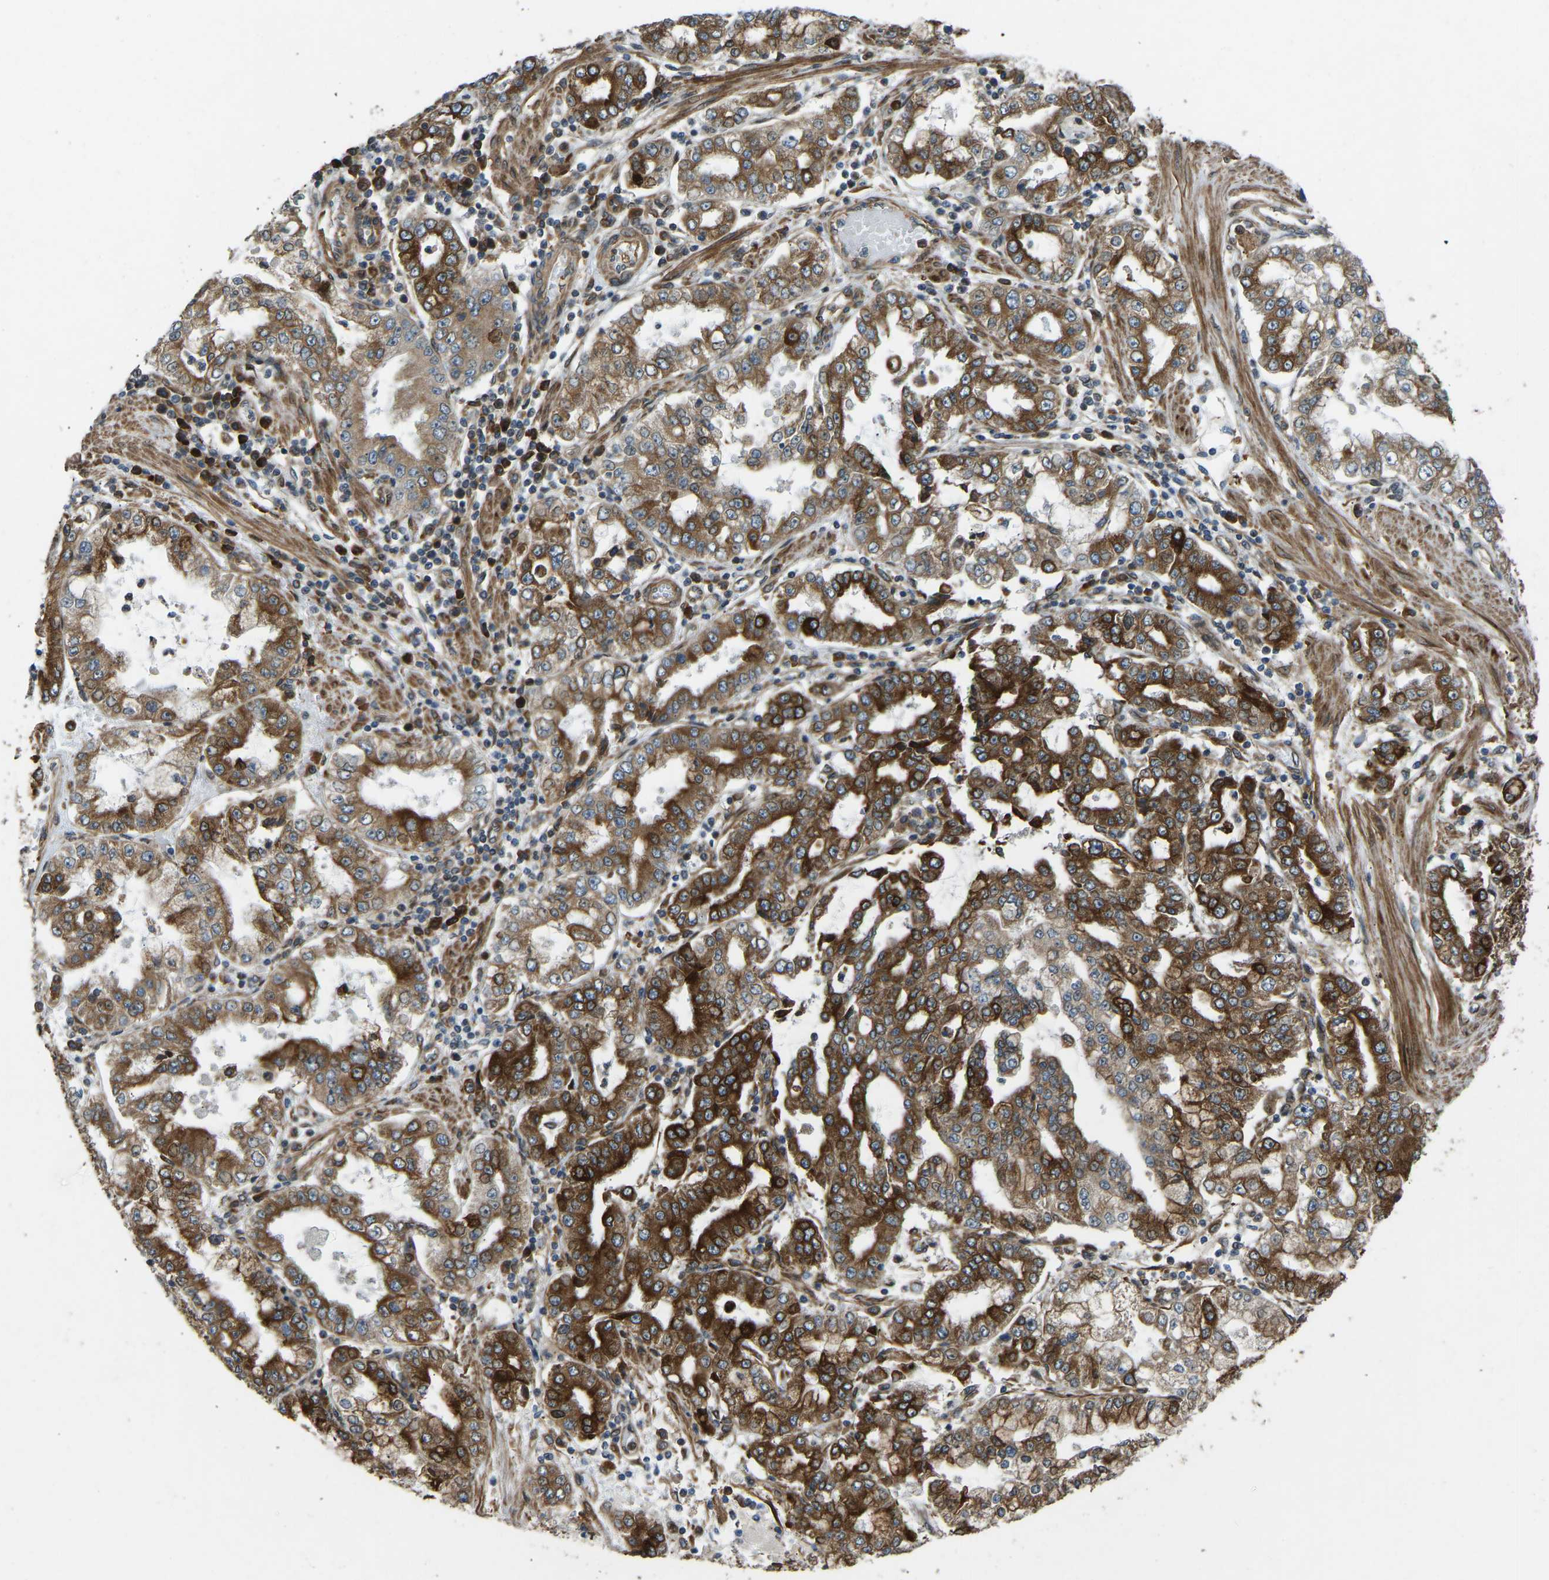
{"staining": {"intensity": "strong", "quantity": ">75%", "location": "cytoplasmic/membranous"}, "tissue": "stomach cancer", "cell_type": "Tumor cells", "image_type": "cancer", "snomed": [{"axis": "morphology", "description": "Adenocarcinoma, NOS"}, {"axis": "topography", "description": "Stomach"}], "caption": "Strong cytoplasmic/membranous protein expression is present in about >75% of tumor cells in stomach cancer (adenocarcinoma).", "gene": "OS9", "patient": {"sex": "male", "age": 76}}